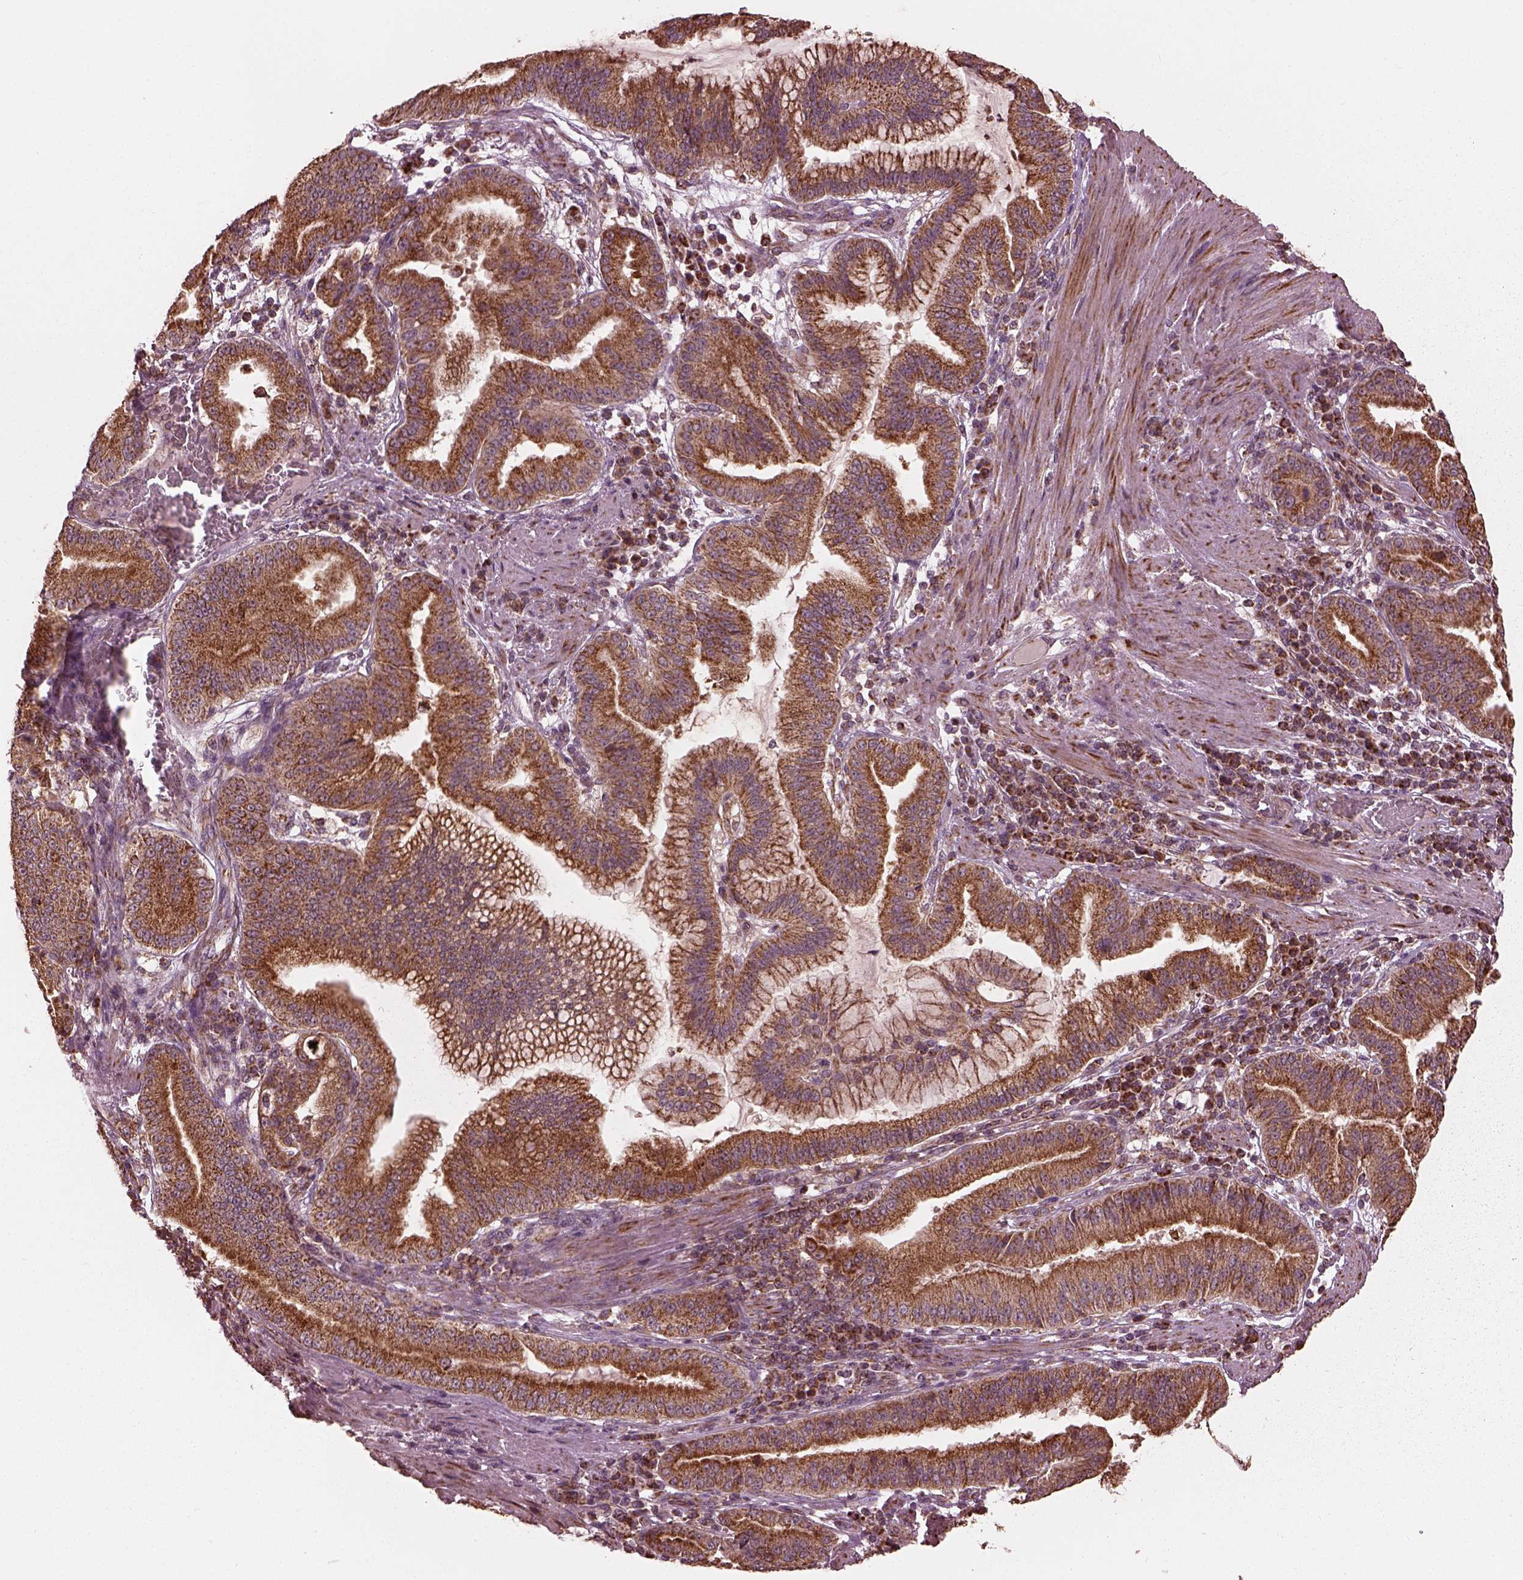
{"staining": {"intensity": "strong", "quantity": "25%-75%", "location": "cytoplasmic/membranous"}, "tissue": "stomach cancer", "cell_type": "Tumor cells", "image_type": "cancer", "snomed": [{"axis": "morphology", "description": "Adenocarcinoma, NOS"}, {"axis": "topography", "description": "Stomach"}], "caption": "Brown immunohistochemical staining in adenocarcinoma (stomach) shows strong cytoplasmic/membranous positivity in approximately 25%-75% of tumor cells.", "gene": "NDUFB10", "patient": {"sex": "male", "age": 83}}